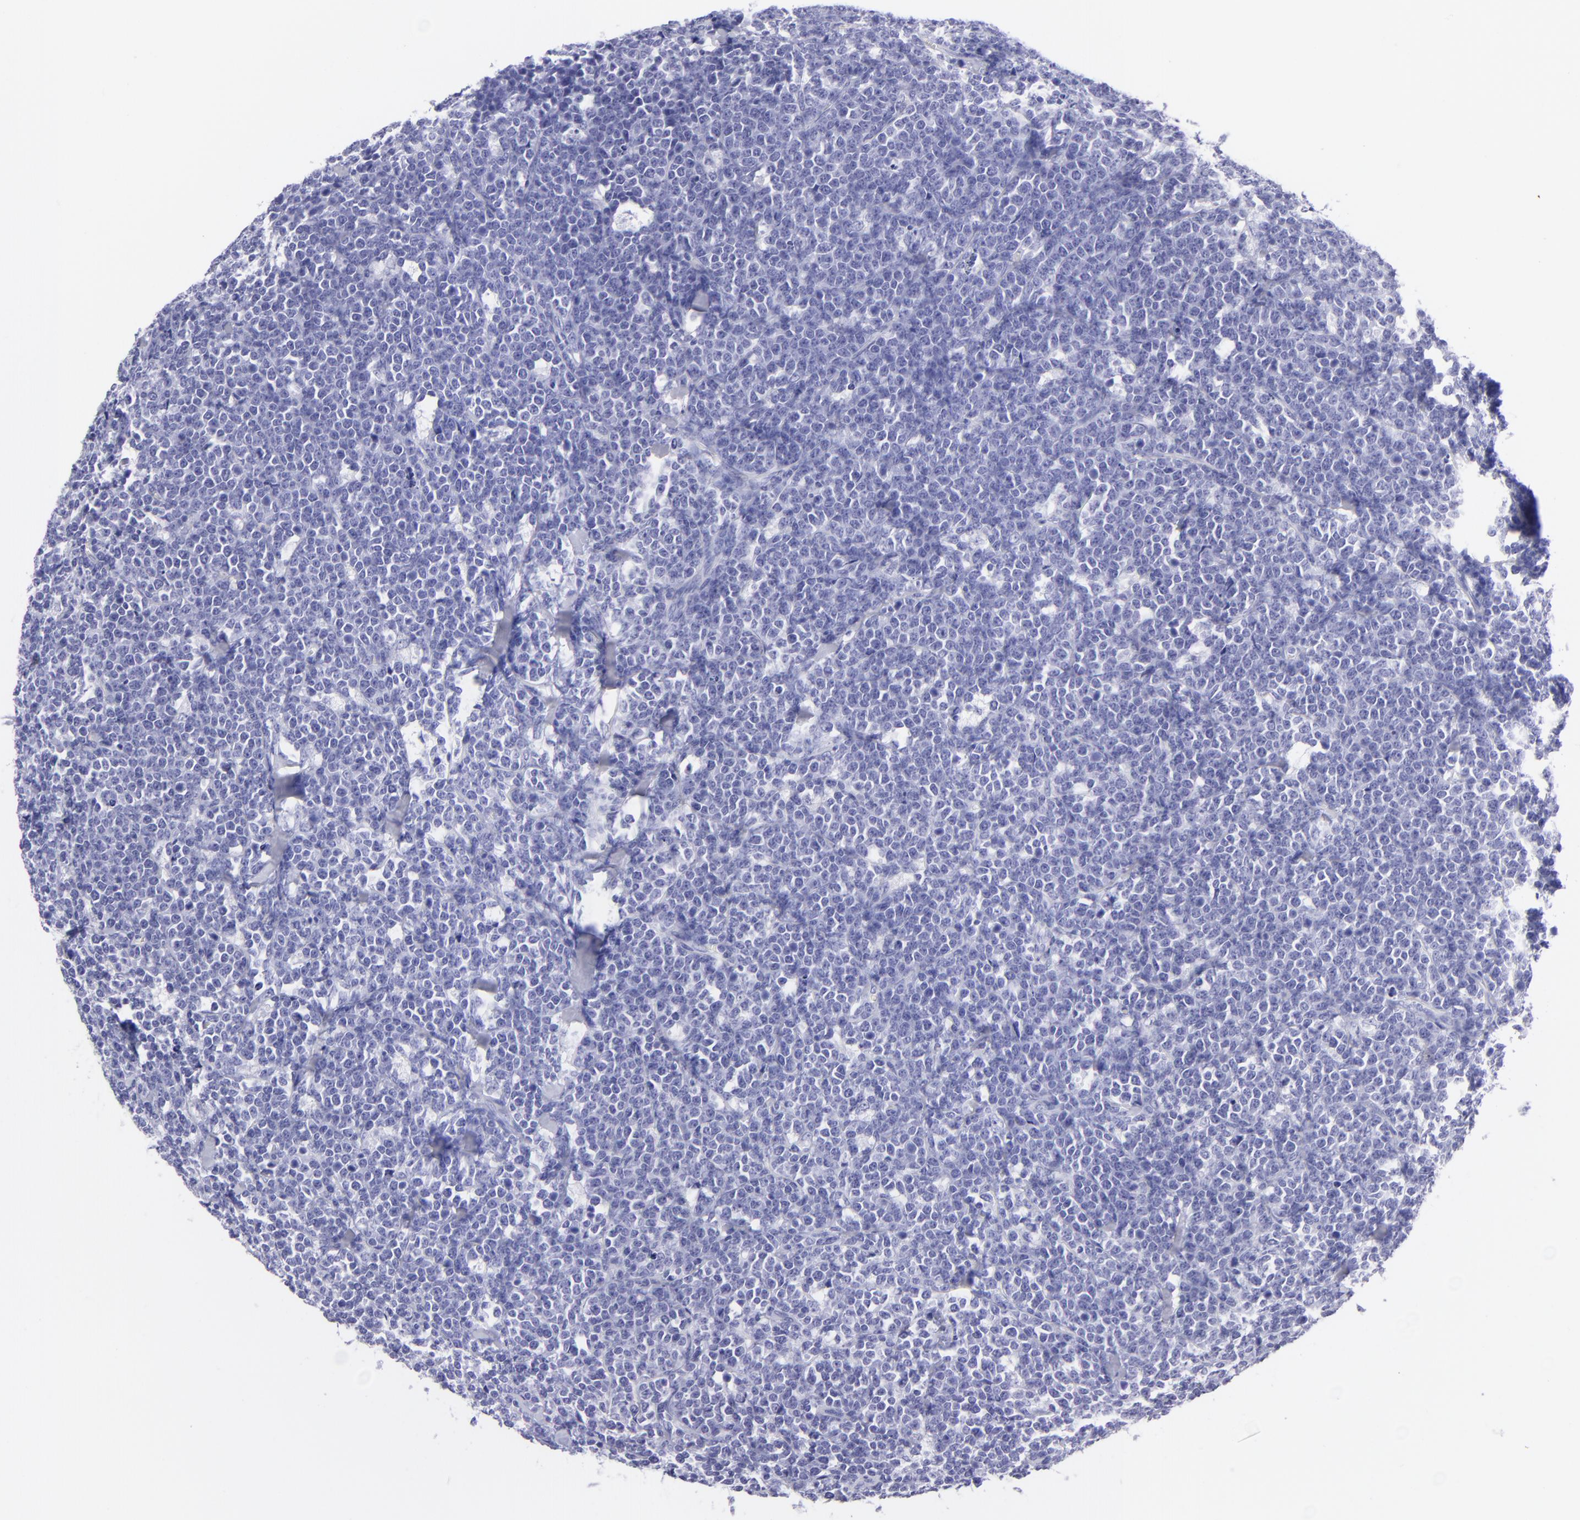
{"staining": {"intensity": "negative", "quantity": "none", "location": "none"}, "tissue": "lymphoma", "cell_type": "Tumor cells", "image_type": "cancer", "snomed": [{"axis": "morphology", "description": "Malignant lymphoma, non-Hodgkin's type, High grade"}, {"axis": "topography", "description": "Small intestine"}, {"axis": "topography", "description": "Colon"}], "caption": "Immunohistochemistry (IHC) photomicrograph of neoplastic tissue: lymphoma stained with DAB exhibits no significant protein expression in tumor cells. (DAB IHC visualized using brightfield microscopy, high magnification).", "gene": "PIP", "patient": {"sex": "male", "age": 8}}